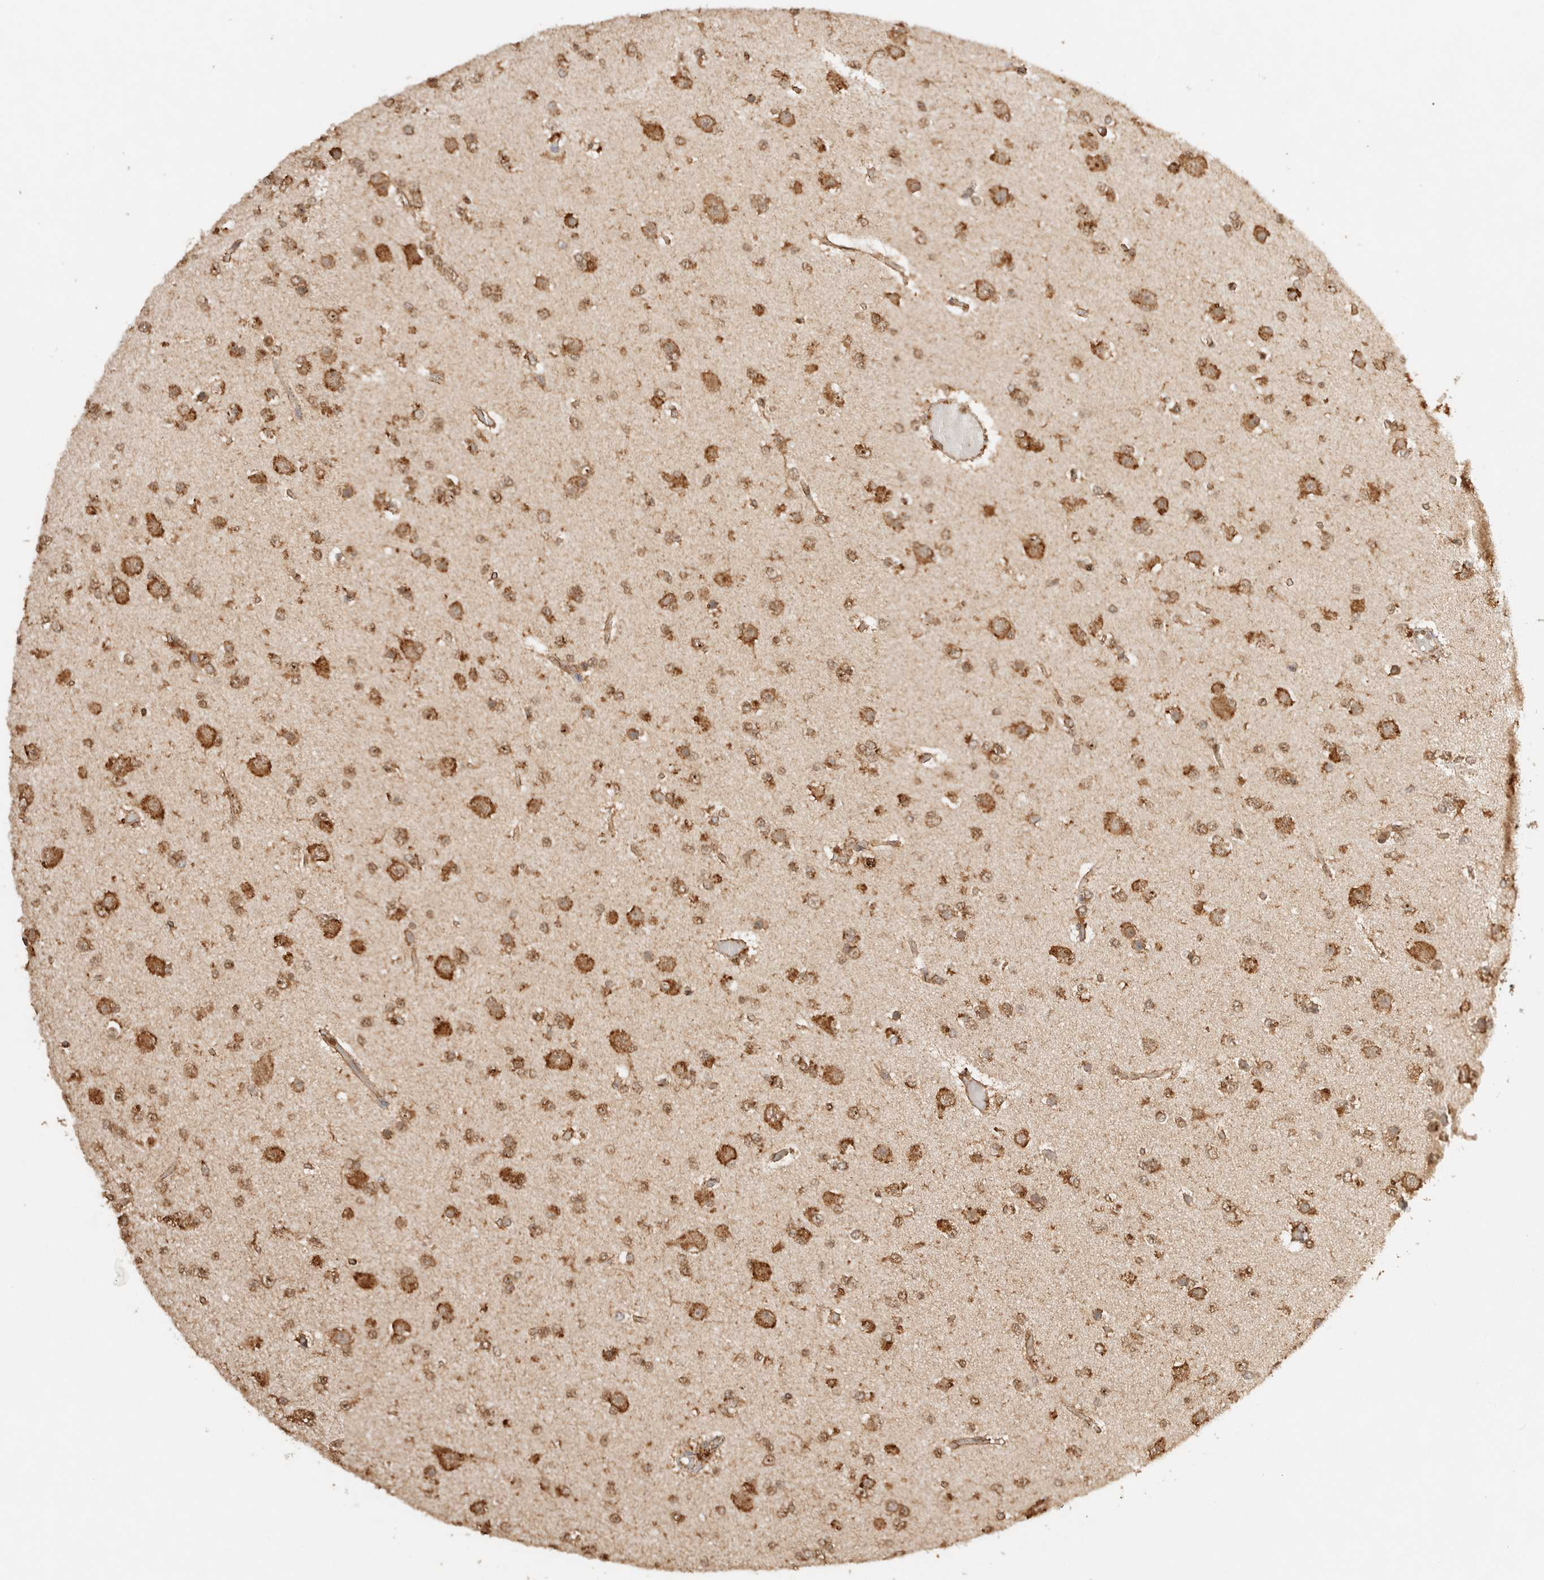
{"staining": {"intensity": "moderate", "quantity": ">75%", "location": "cytoplasmic/membranous"}, "tissue": "glioma", "cell_type": "Tumor cells", "image_type": "cancer", "snomed": [{"axis": "morphology", "description": "Glioma, malignant, Low grade"}, {"axis": "topography", "description": "Brain"}], "caption": "Immunohistochemistry of human malignant low-grade glioma reveals medium levels of moderate cytoplasmic/membranous expression in about >75% of tumor cells.", "gene": "ERAP1", "patient": {"sex": "female", "age": 22}}